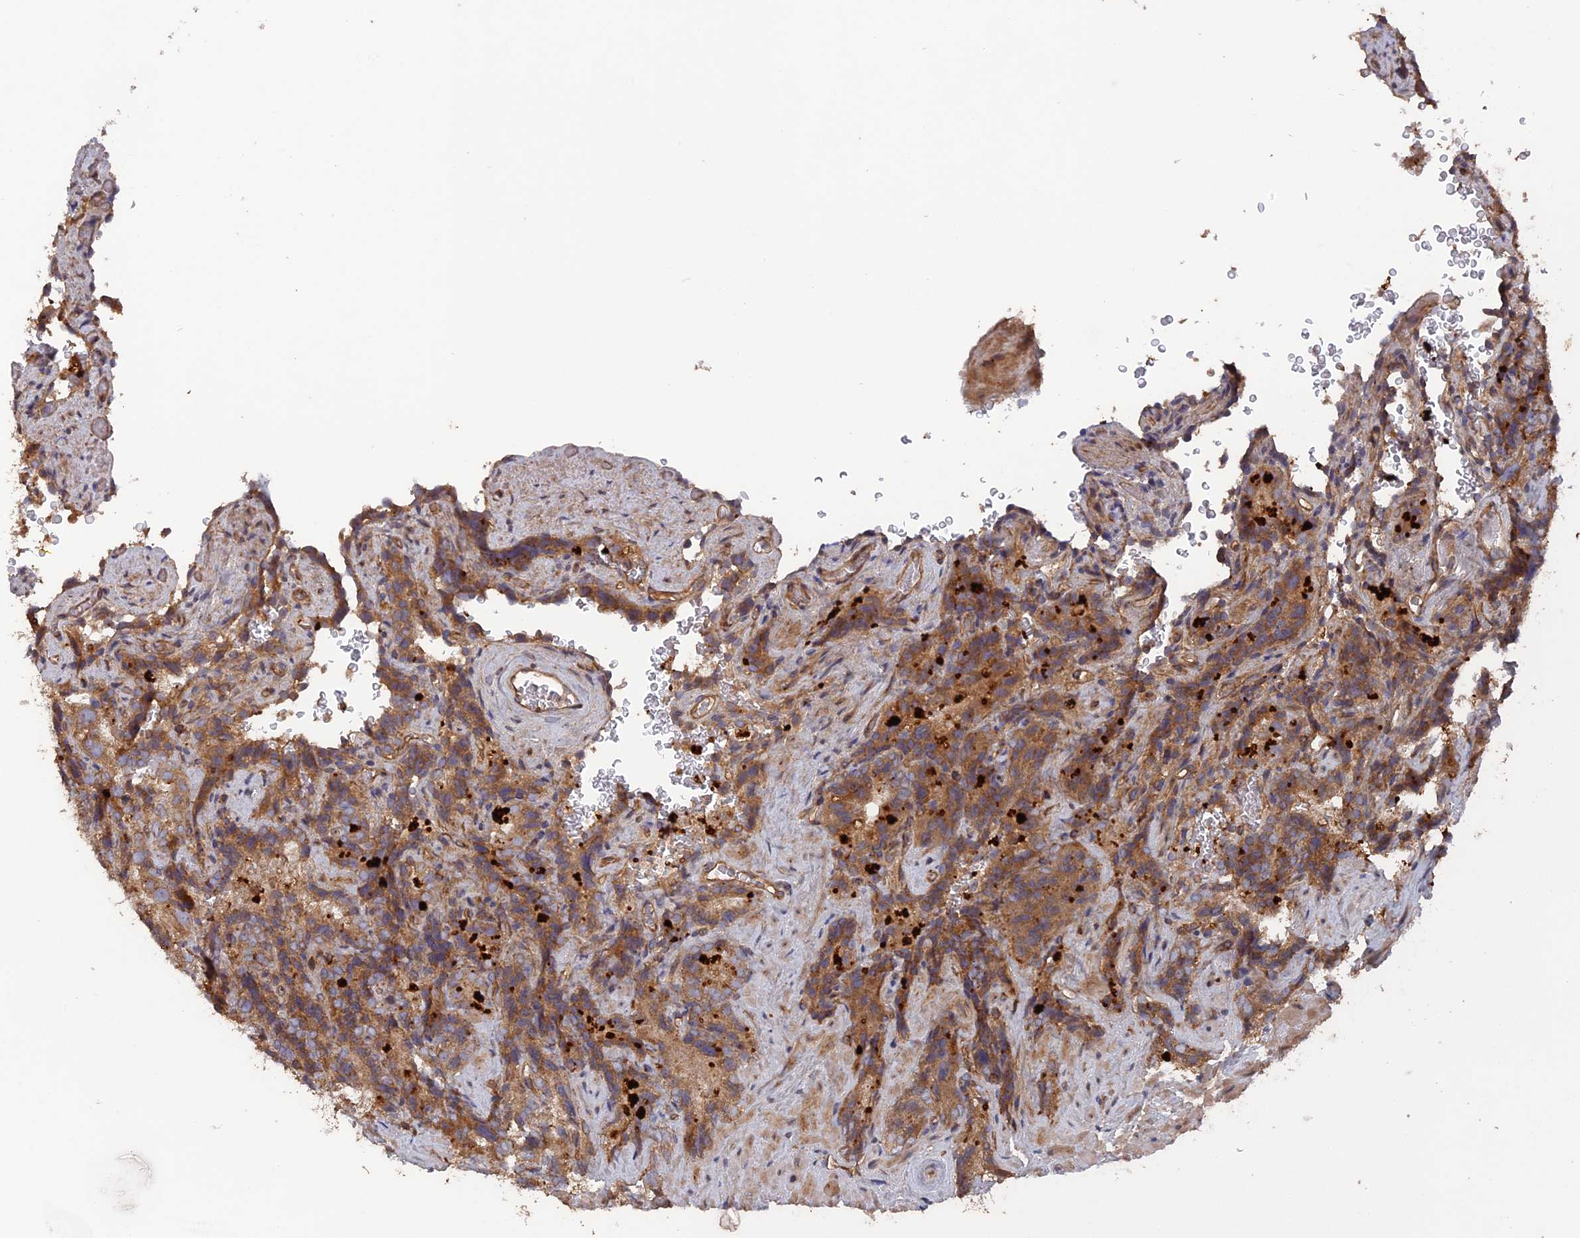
{"staining": {"intensity": "moderate", "quantity": ">75%", "location": "cytoplasmic/membranous"}, "tissue": "seminal vesicle", "cell_type": "Glandular cells", "image_type": "normal", "snomed": [{"axis": "morphology", "description": "Normal tissue, NOS"}, {"axis": "topography", "description": "Seminal veicle"}], "caption": "Immunohistochemical staining of normal seminal vesicle shows moderate cytoplasmic/membranous protein expression in approximately >75% of glandular cells.", "gene": "DEF8", "patient": {"sex": "male", "age": 58}}